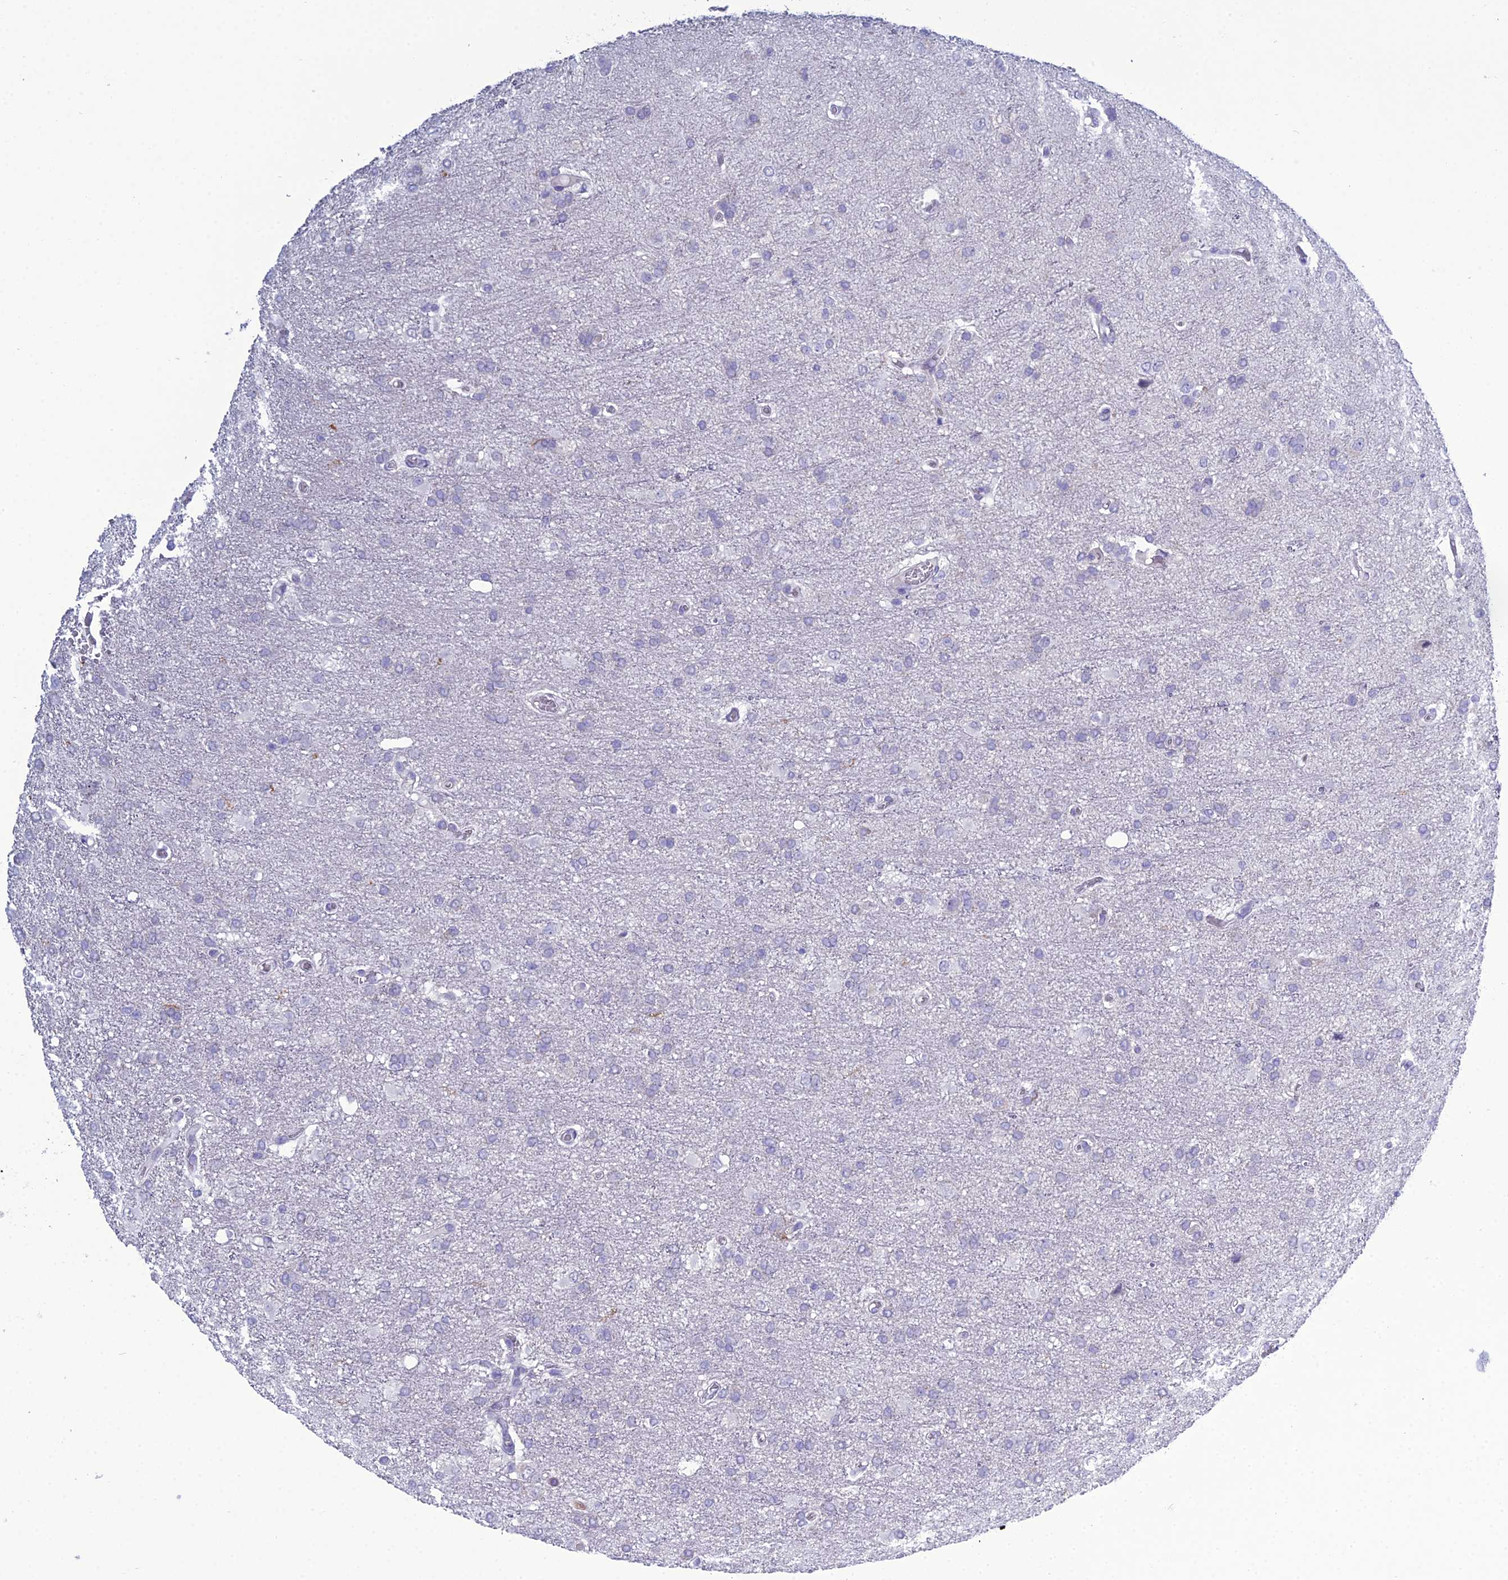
{"staining": {"intensity": "negative", "quantity": "none", "location": "none"}, "tissue": "glioma", "cell_type": "Tumor cells", "image_type": "cancer", "snomed": [{"axis": "morphology", "description": "Glioma, malignant, High grade"}, {"axis": "topography", "description": "Brain"}], "caption": "Histopathology image shows no significant protein positivity in tumor cells of malignant glioma (high-grade).", "gene": "ACE", "patient": {"sex": "female", "age": 74}}